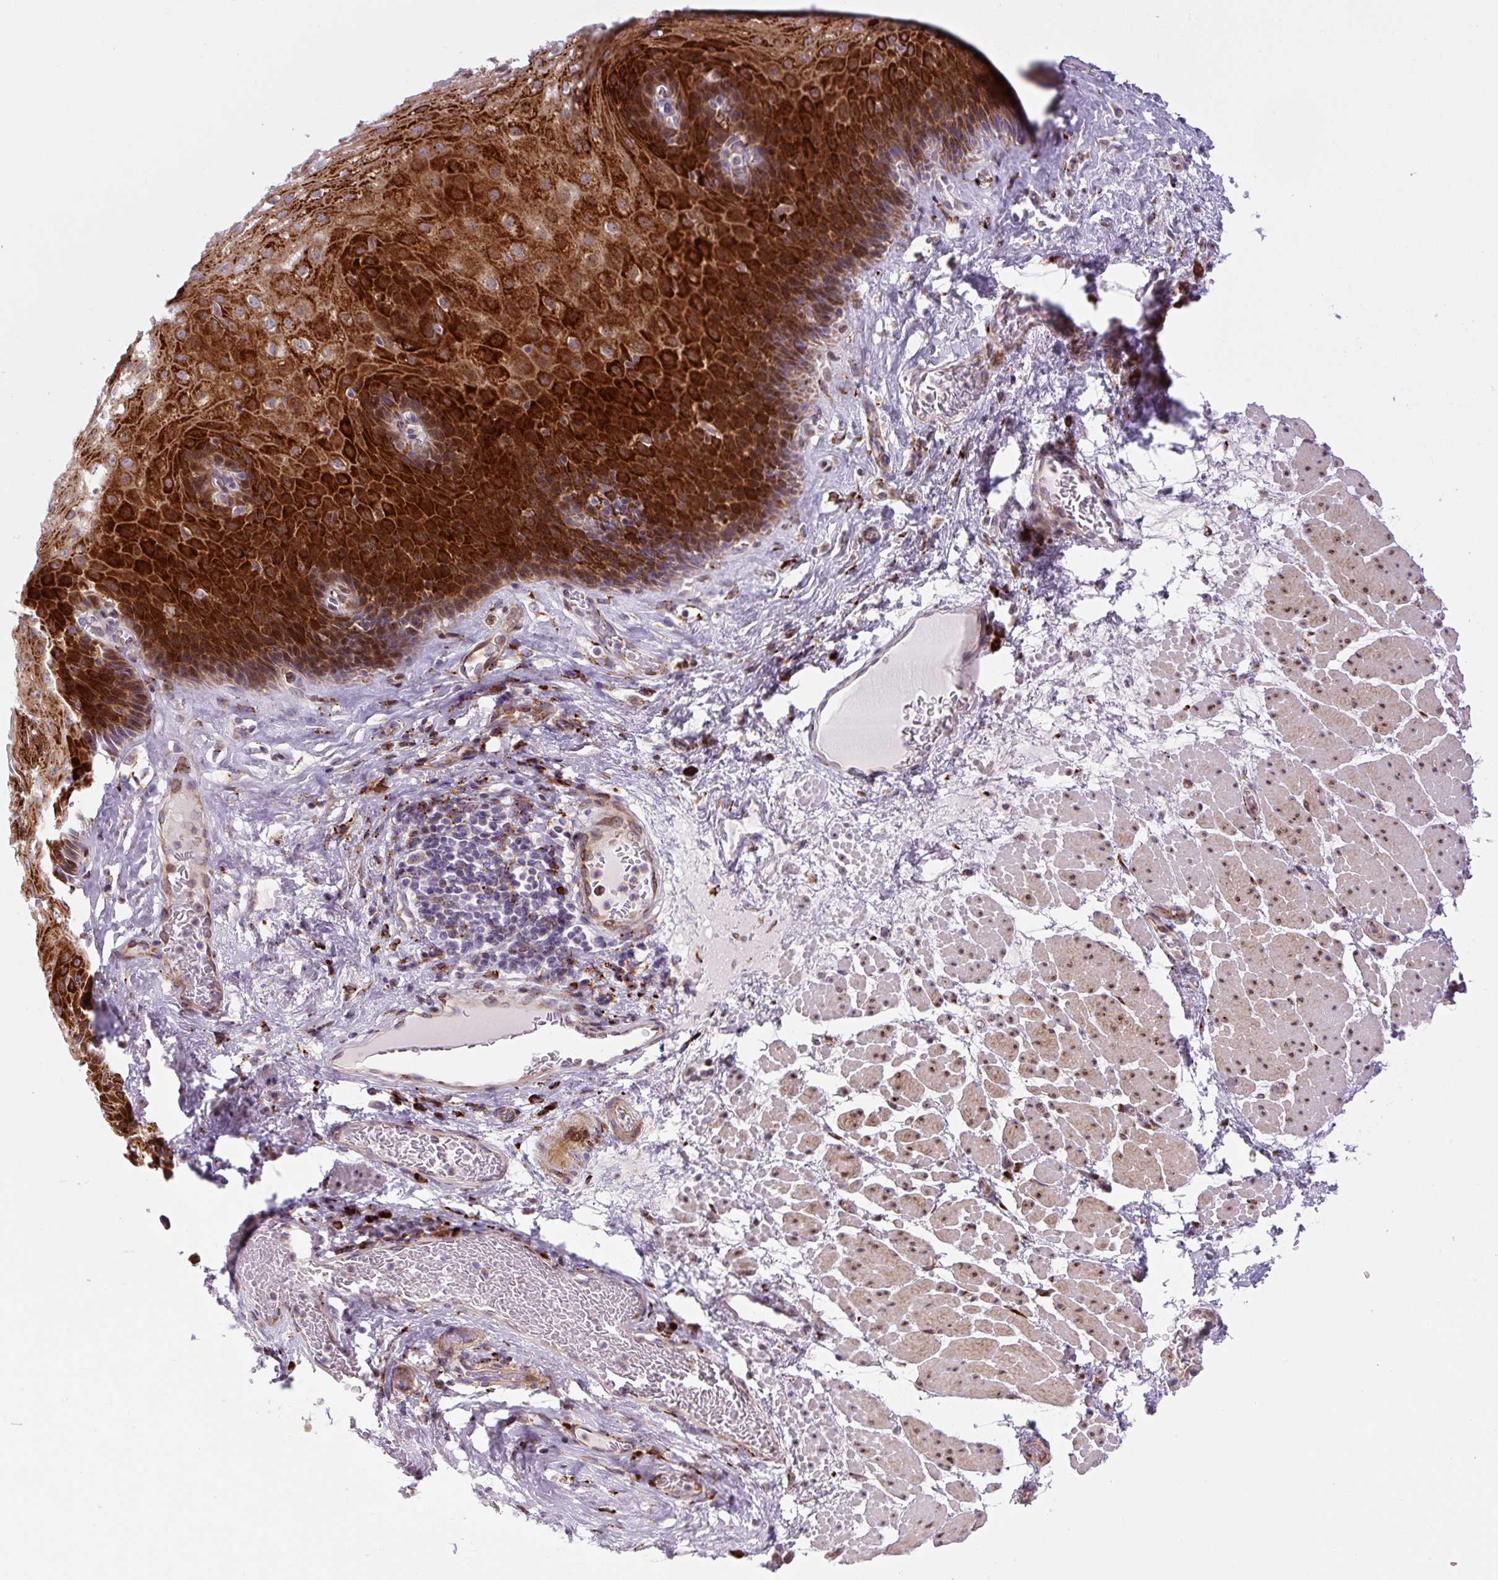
{"staining": {"intensity": "strong", "quantity": ">75%", "location": "cytoplasmic/membranous"}, "tissue": "esophagus", "cell_type": "Squamous epithelial cells", "image_type": "normal", "snomed": [{"axis": "morphology", "description": "Normal tissue, NOS"}, {"axis": "topography", "description": "Esophagus"}], "caption": "Immunohistochemistry (IHC) photomicrograph of unremarkable esophagus: human esophagus stained using immunohistochemistry (IHC) exhibits high levels of strong protein expression localized specifically in the cytoplasmic/membranous of squamous epithelial cells, appearing as a cytoplasmic/membranous brown color.", "gene": "DISP3", "patient": {"sex": "female", "age": 66}}